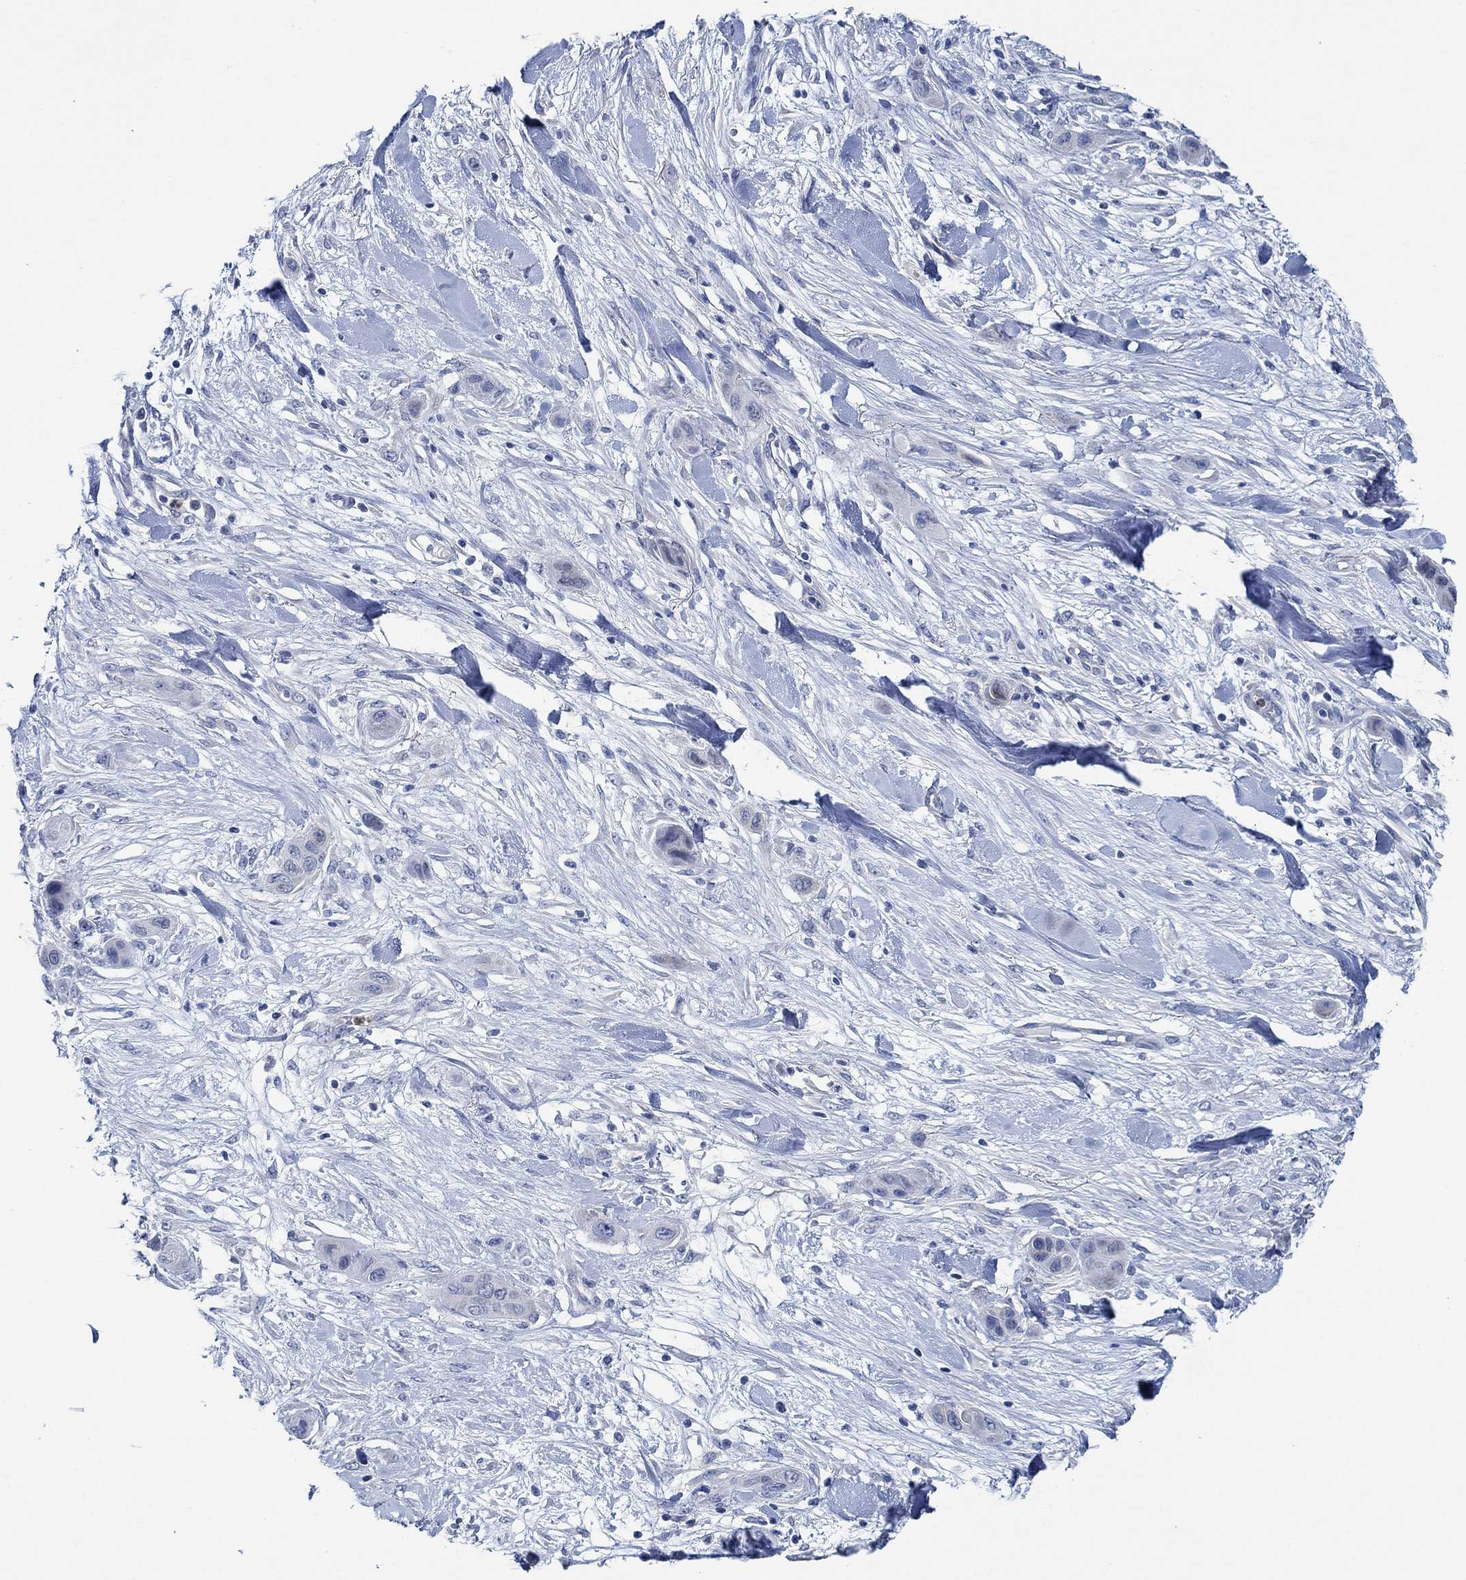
{"staining": {"intensity": "negative", "quantity": "none", "location": "none"}, "tissue": "skin cancer", "cell_type": "Tumor cells", "image_type": "cancer", "snomed": [{"axis": "morphology", "description": "Squamous cell carcinoma, NOS"}, {"axis": "topography", "description": "Skin"}], "caption": "Skin cancer stained for a protein using IHC displays no staining tumor cells.", "gene": "ZNF671", "patient": {"sex": "male", "age": 79}}